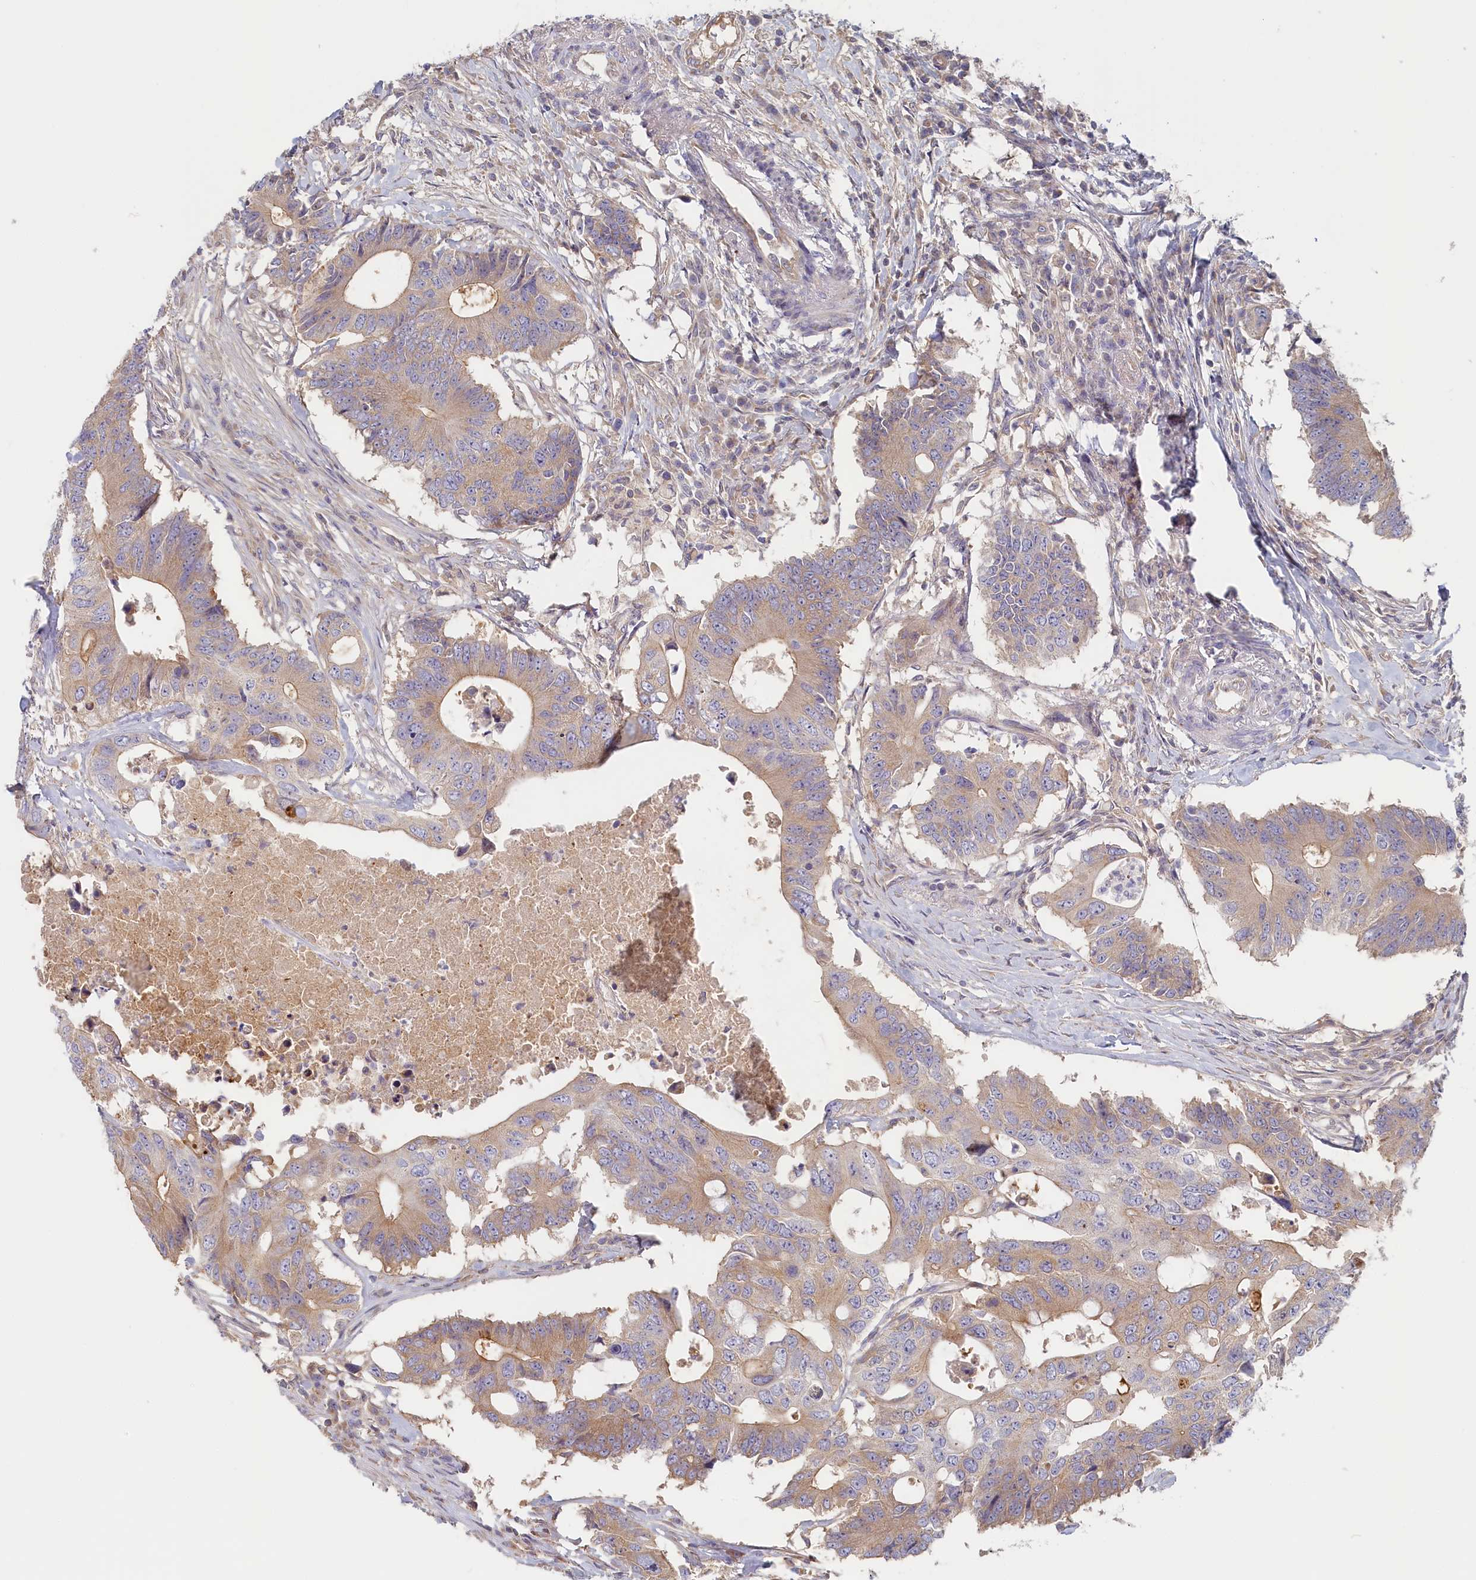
{"staining": {"intensity": "weak", "quantity": "25%-75%", "location": "cytoplasmic/membranous"}, "tissue": "colorectal cancer", "cell_type": "Tumor cells", "image_type": "cancer", "snomed": [{"axis": "morphology", "description": "Adenocarcinoma, NOS"}, {"axis": "topography", "description": "Colon"}], "caption": "Colorectal cancer tissue displays weak cytoplasmic/membranous expression in approximately 25%-75% of tumor cells", "gene": "STX16", "patient": {"sex": "male", "age": 71}}